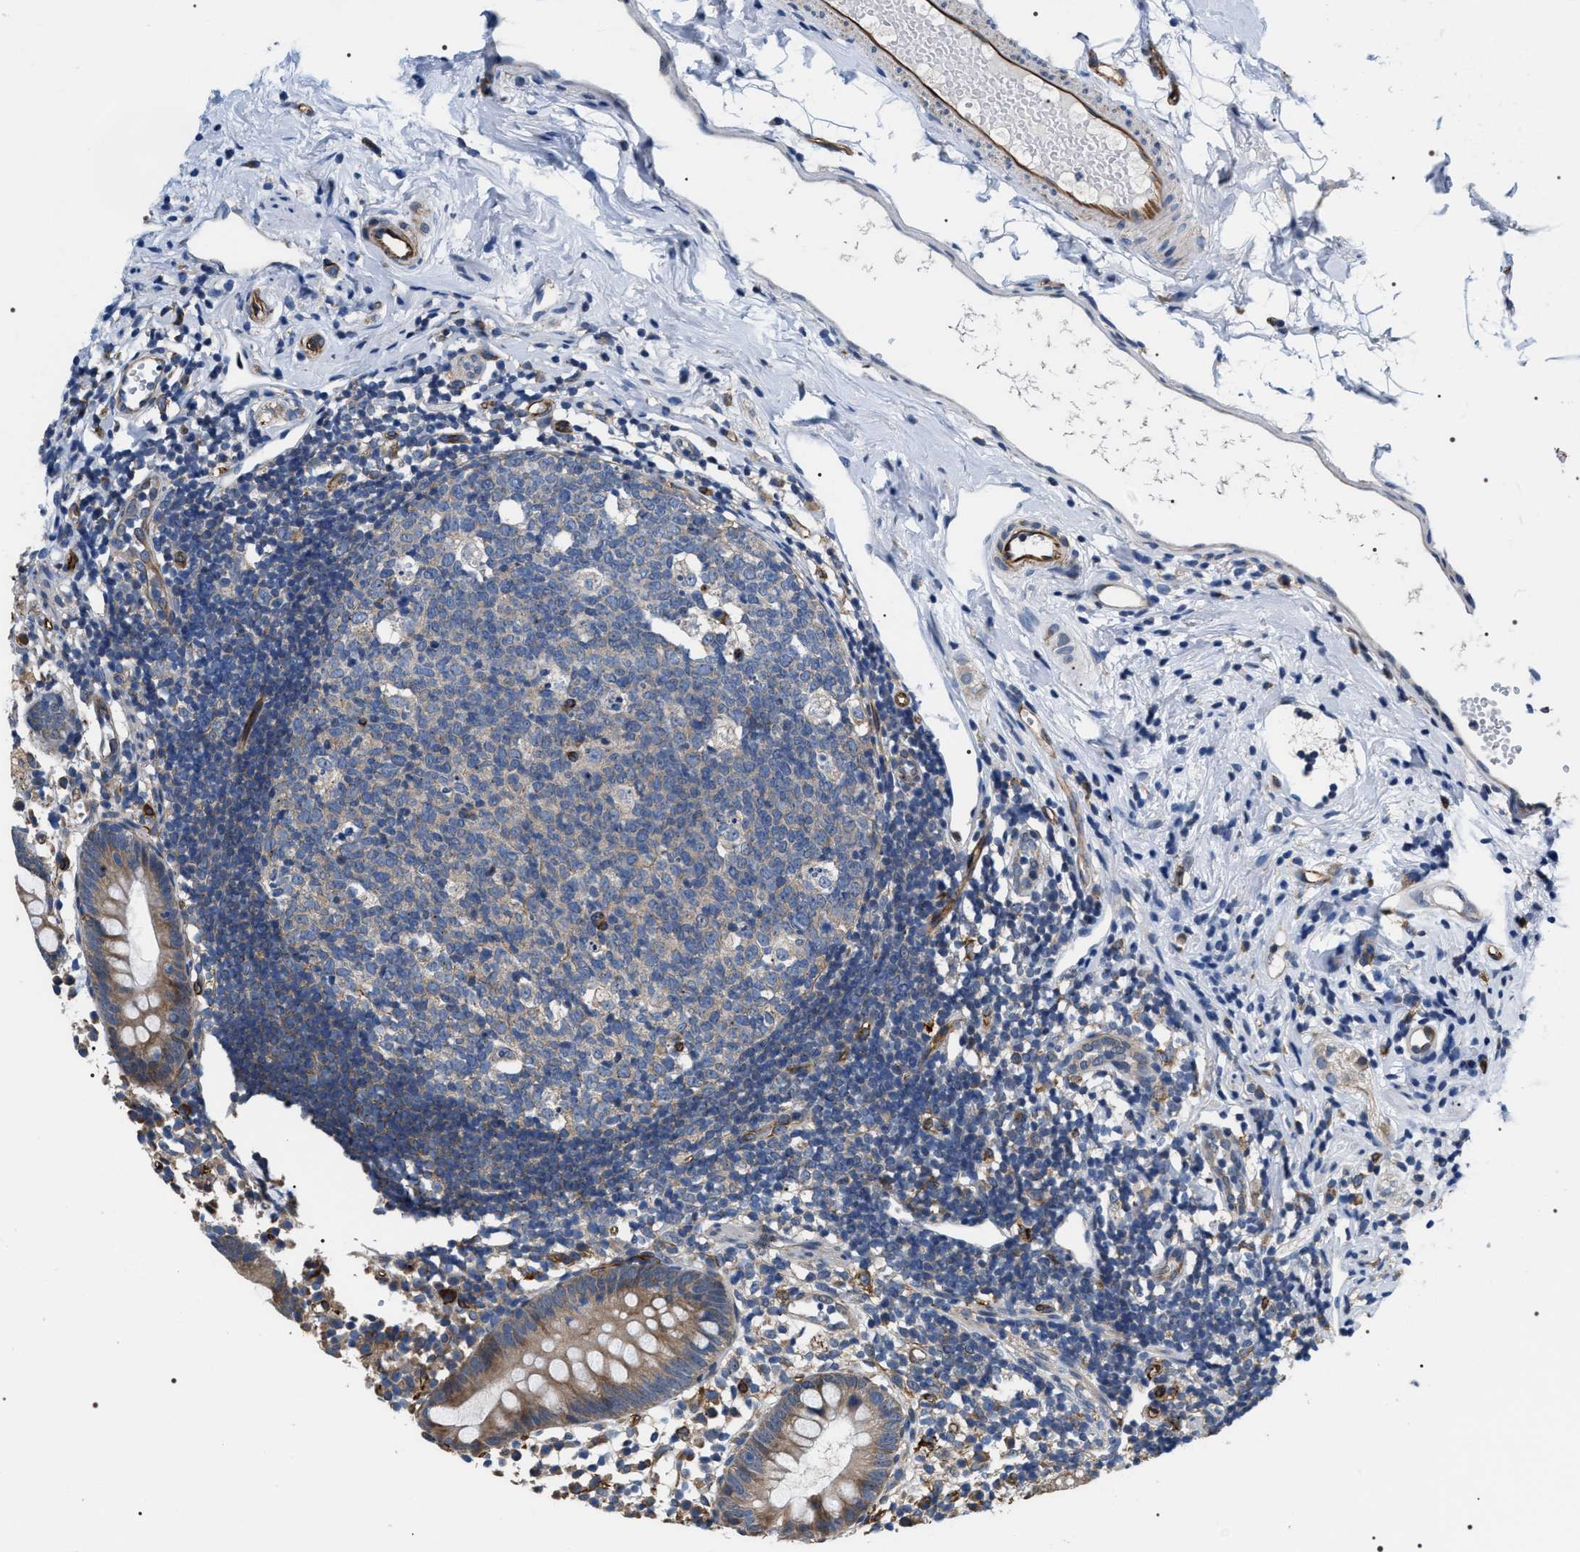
{"staining": {"intensity": "weak", "quantity": "25%-75%", "location": "cytoplasmic/membranous"}, "tissue": "appendix", "cell_type": "Glandular cells", "image_type": "normal", "snomed": [{"axis": "morphology", "description": "Normal tissue, NOS"}, {"axis": "topography", "description": "Appendix"}], "caption": "High-power microscopy captured an IHC photomicrograph of benign appendix, revealing weak cytoplasmic/membranous positivity in about 25%-75% of glandular cells.", "gene": "PKD1L1", "patient": {"sex": "female", "age": 20}}